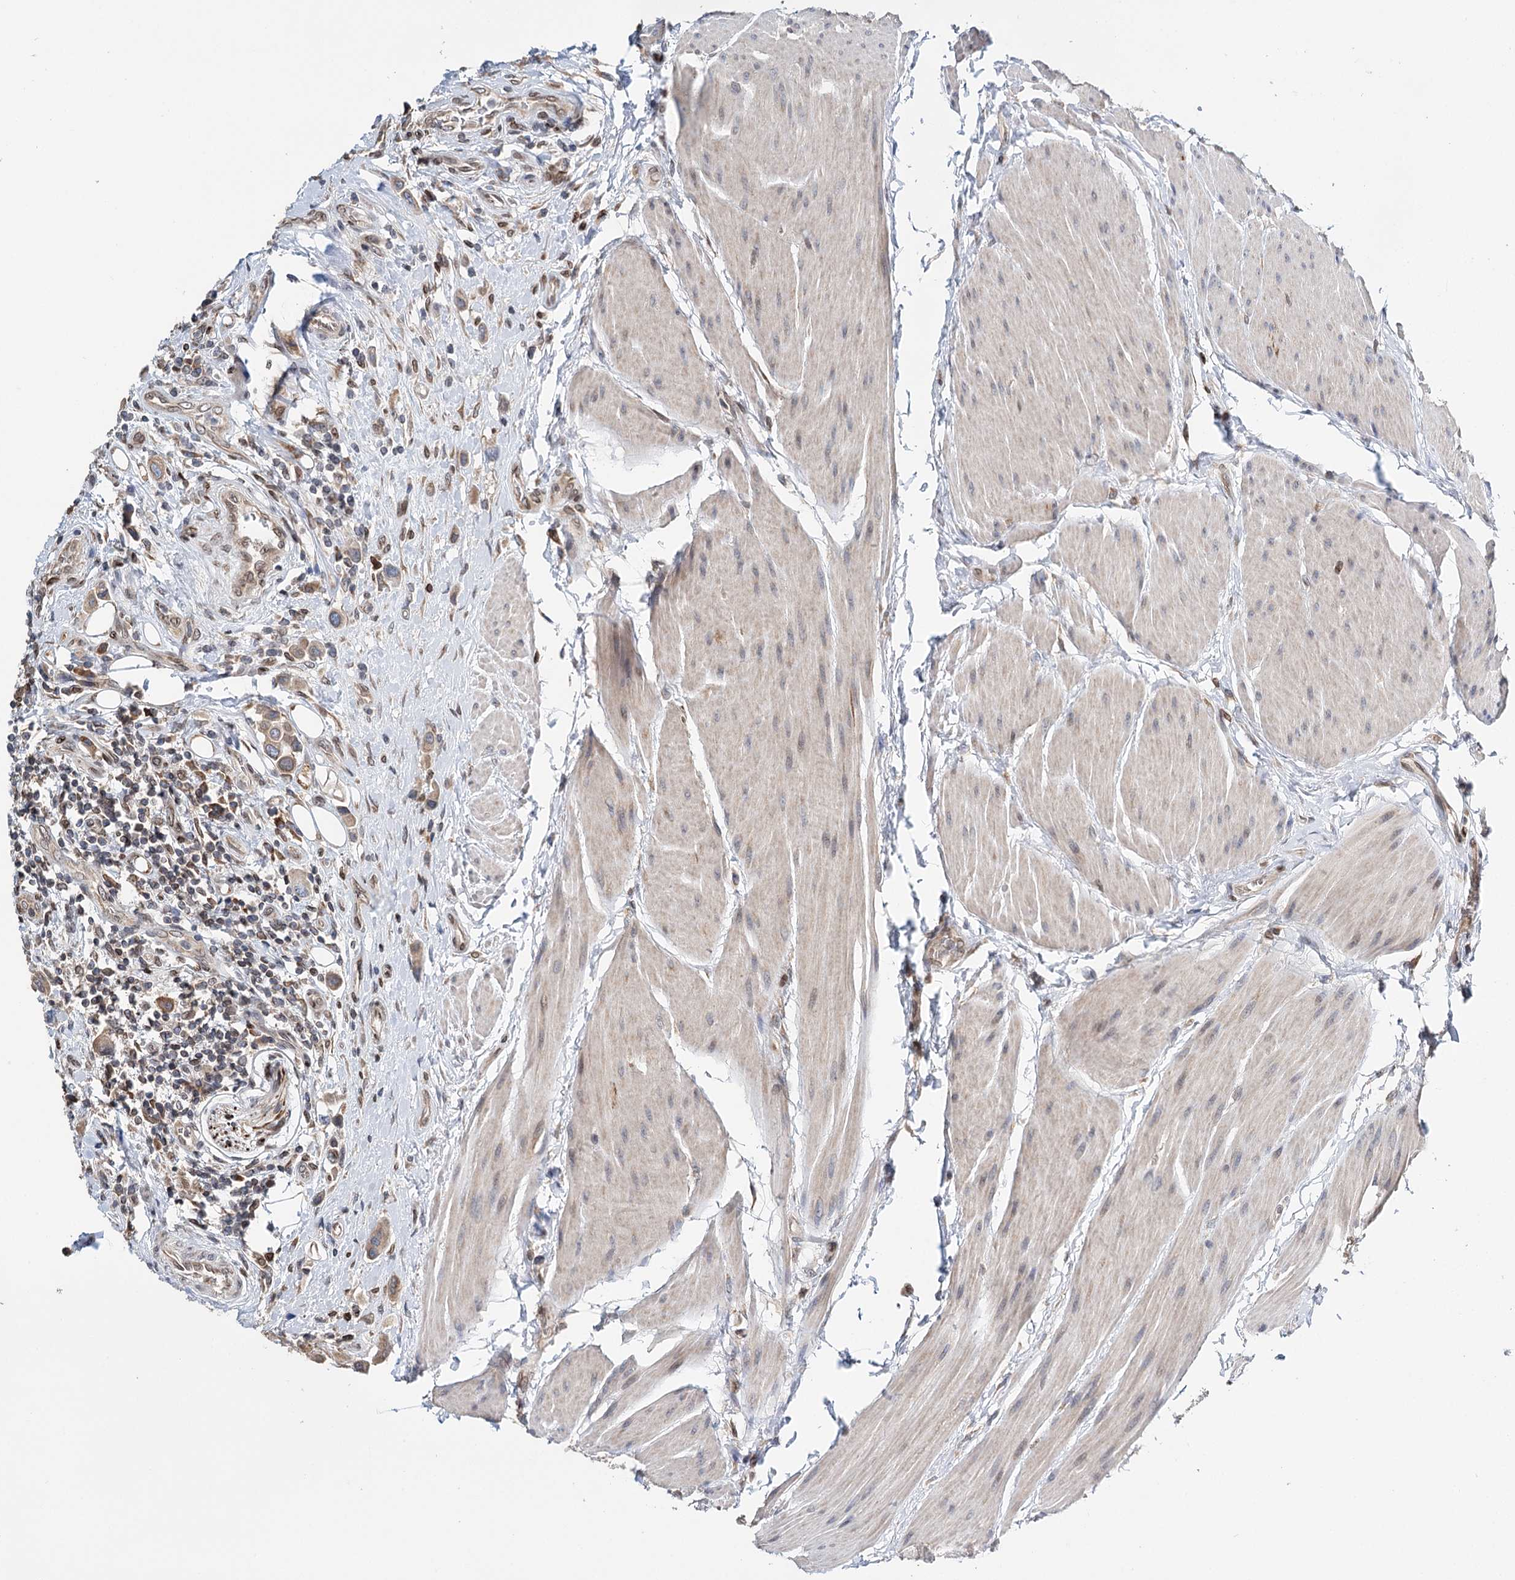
{"staining": {"intensity": "weak", "quantity": ">75%", "location": "cytoplasmic/membranous"}, "tissue": "urothelial cancer", "cell_type": "Tumor cells", "image_type": "cancer", "snomed": [{"axis": "morphology", "description": "Urothelial carcinoma, High grade"}, {"axis": "topography", "description": "Urinary bladder"}], "caption": "This is a histology image of immunohistochemistry staining of urothelial carcinoma (high-grade), which shows weak staining in the cytoplasmic/membranous of tumor cells.", "gene": "CFAP46", "patient": {"sex": "male", "age": 50}}